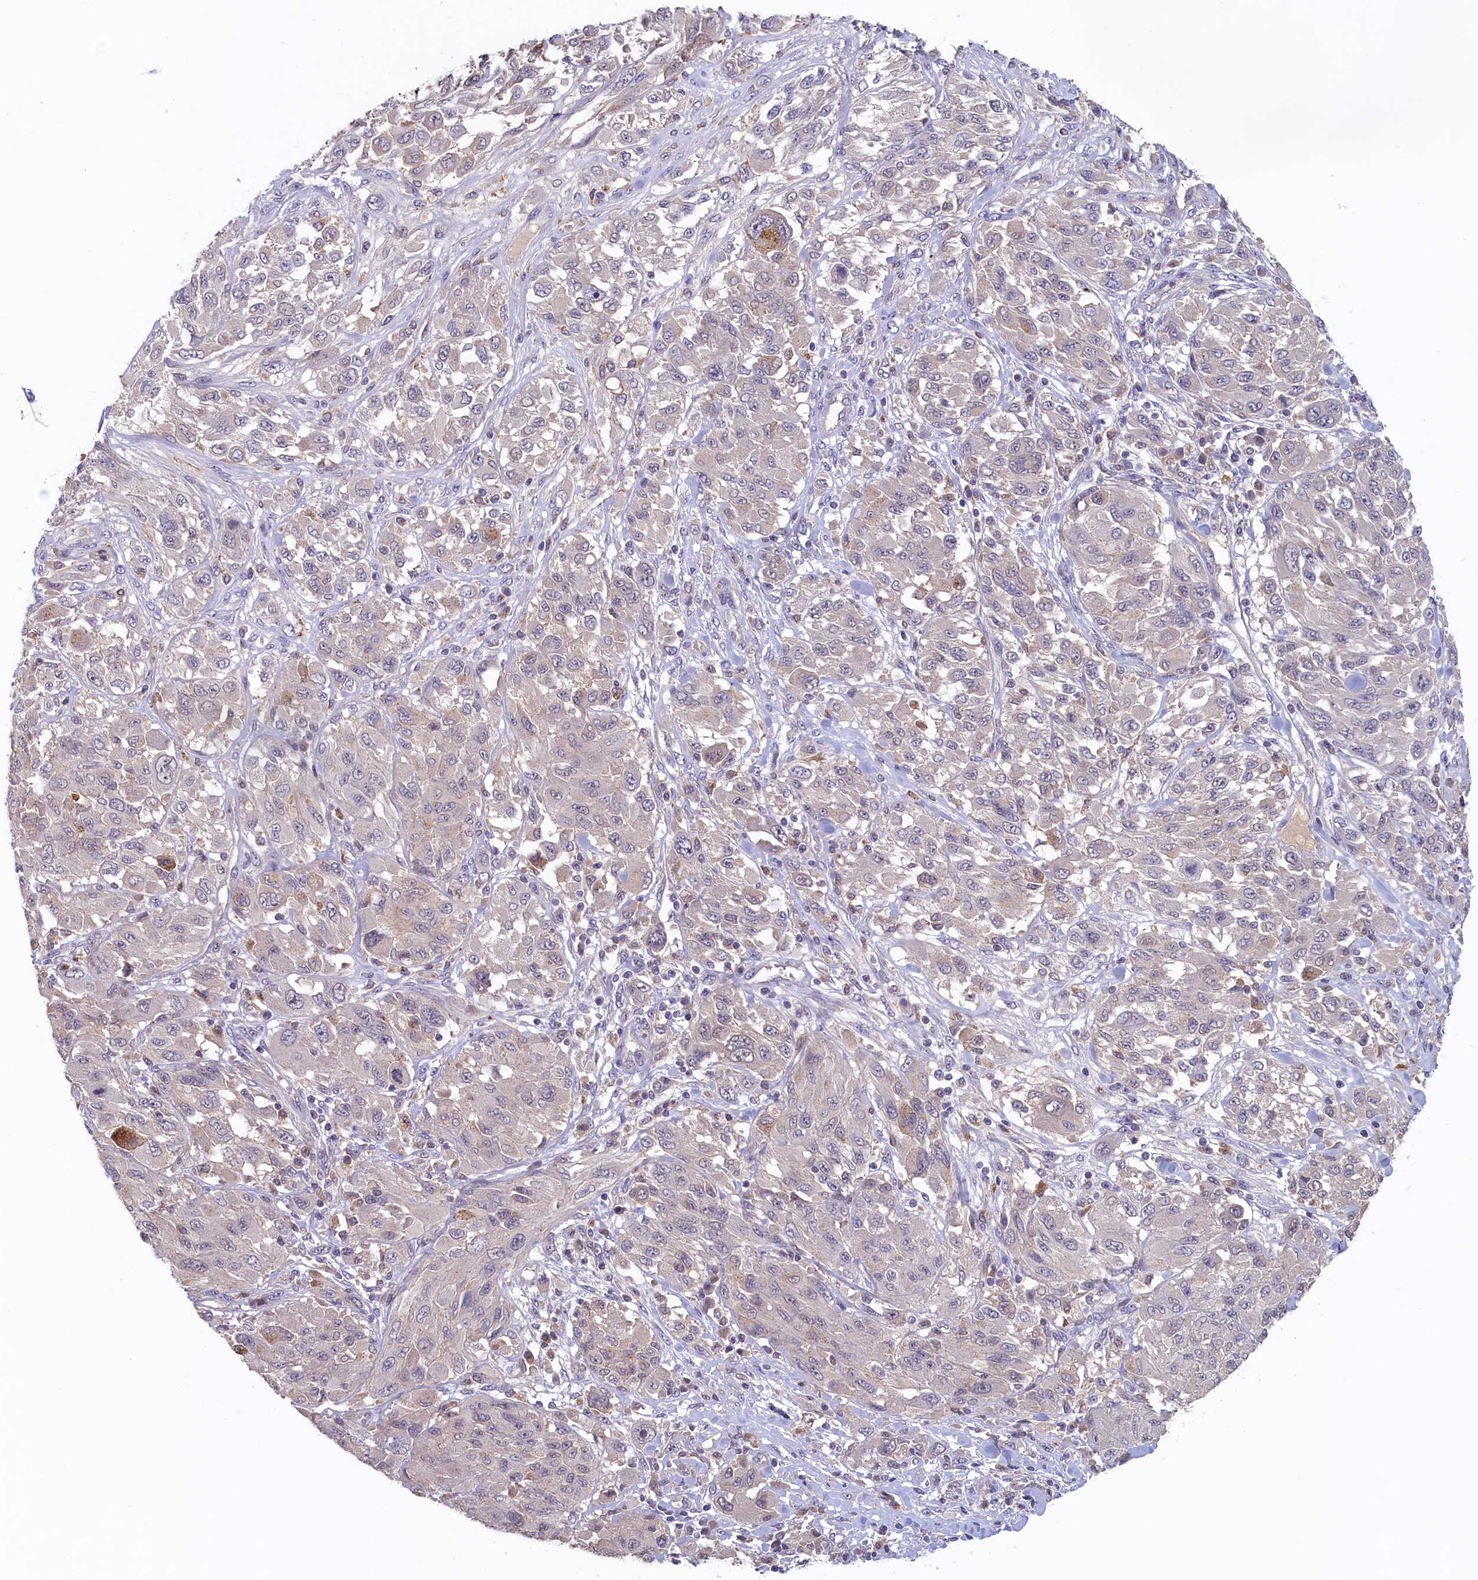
{"staining": {"intensity": "negative", "quantity": "none", "location": "none"}, "tissue": "melanoma", "cell_type": "Tumor cells", "image_type": "cancer", "snomed": [{"axis": "morphology", "description": "Malignant melanoma, NOS"}, {"axis": "topography", "description": "Skin"}], "caption": "Immunohistochemistry (IHC) of melanoma displays no positivity in tumor cells. The staining is performed using DAB brown chromogen with nuclei counter-stained in using hematoxylin.", "gene": "NUBP2", "patient": {"sex": "female", "age": 91}}